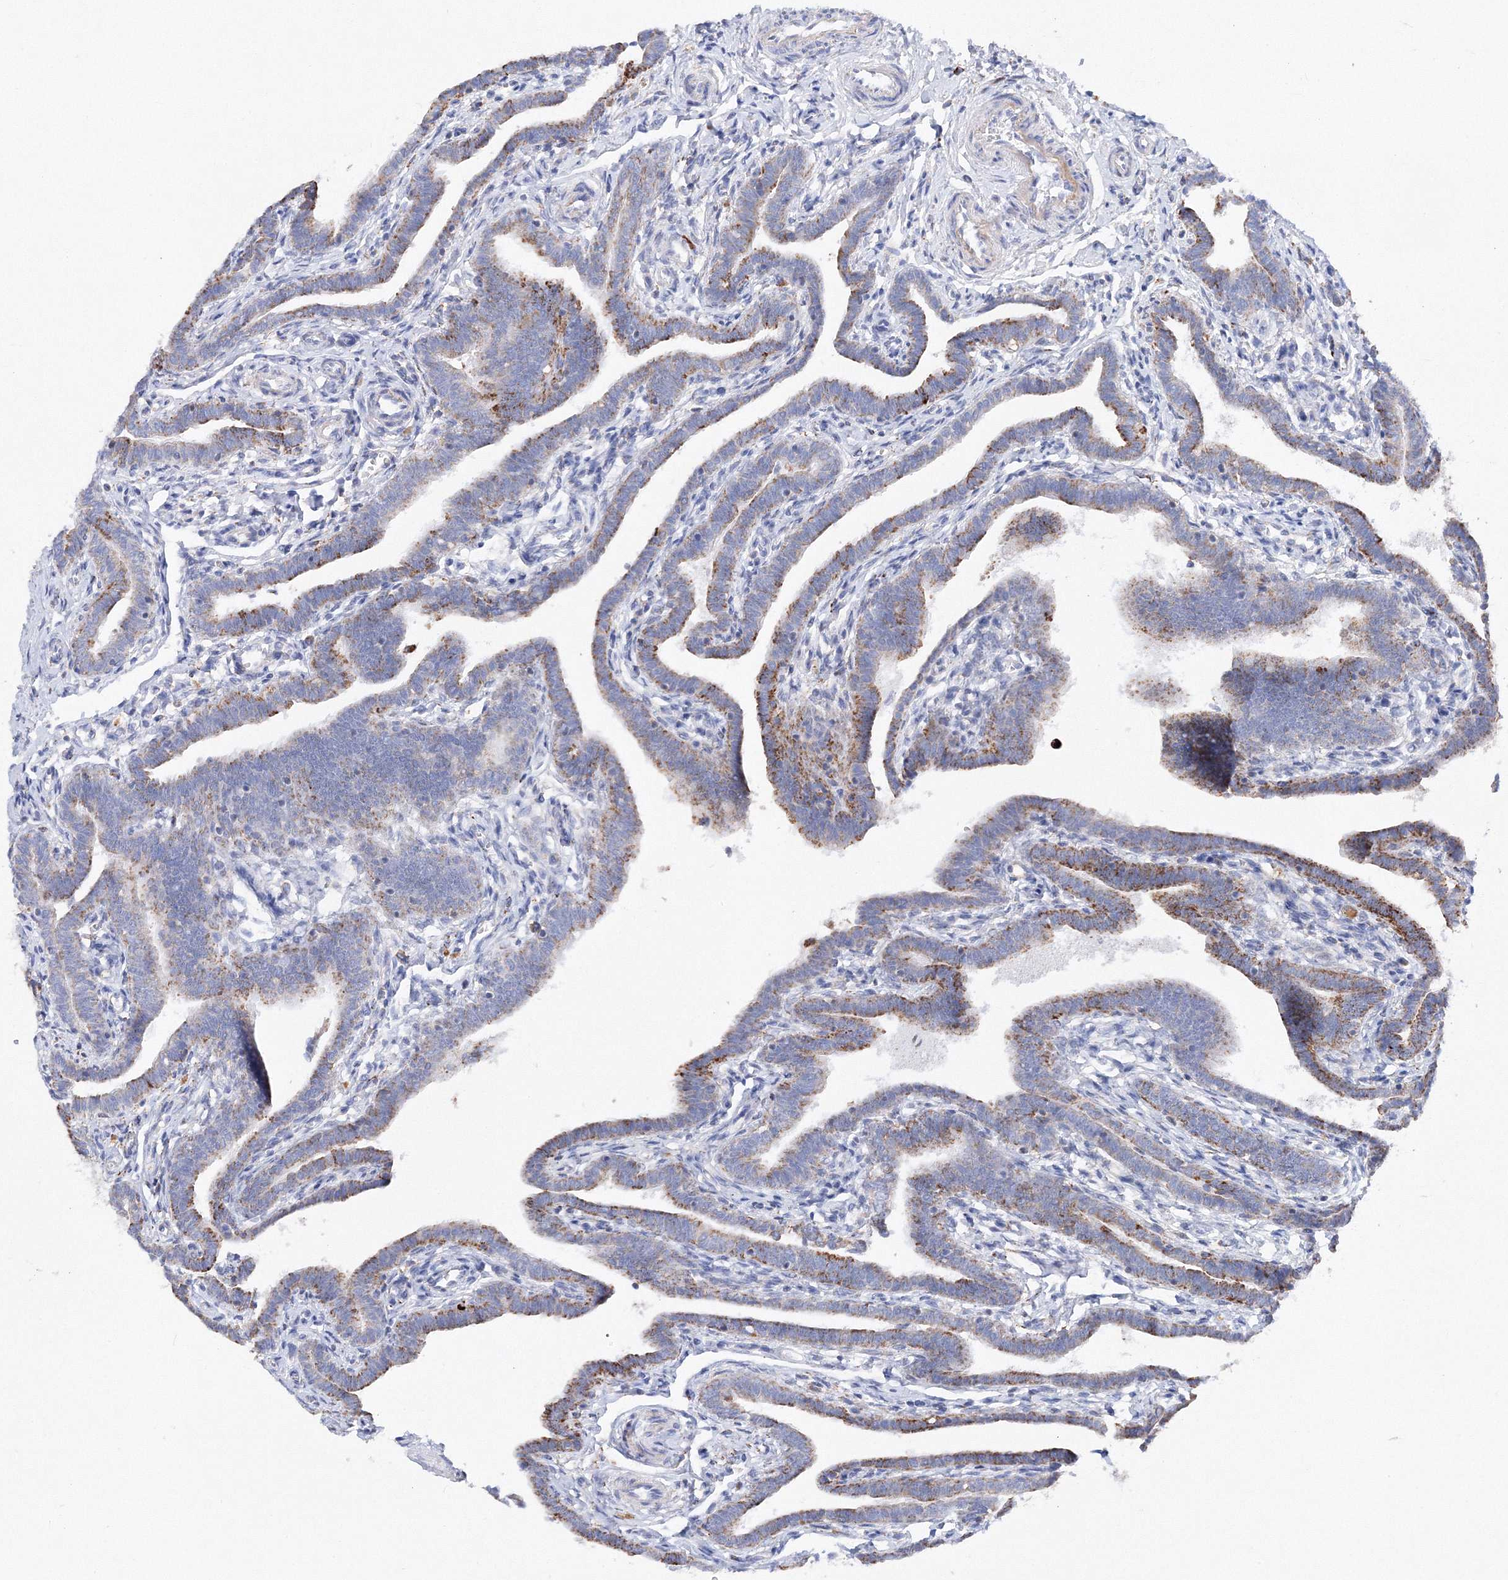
{"staining": {"intensity": "moderate", "quantity": "25%-75%", "location": "cytoplasmic/membranous"}, "tissue": "fallopian tube", "cell_type": "Glandular cells", "image_type": "normal", "snomed": [{"axis": "morphology", "description": "Normal tissue, NOS"}, {"axis": "topography", "description": "Fallopian tube"}], "caption": "There is medium levels of moderate cytoplasmic/membranous positivity in glandular cells of benign fallopian tube, as demonstrated by immunohistochemical staining (brown color).", "gene": "MERTK", "patient": {"sex": "female", "age": 36}}